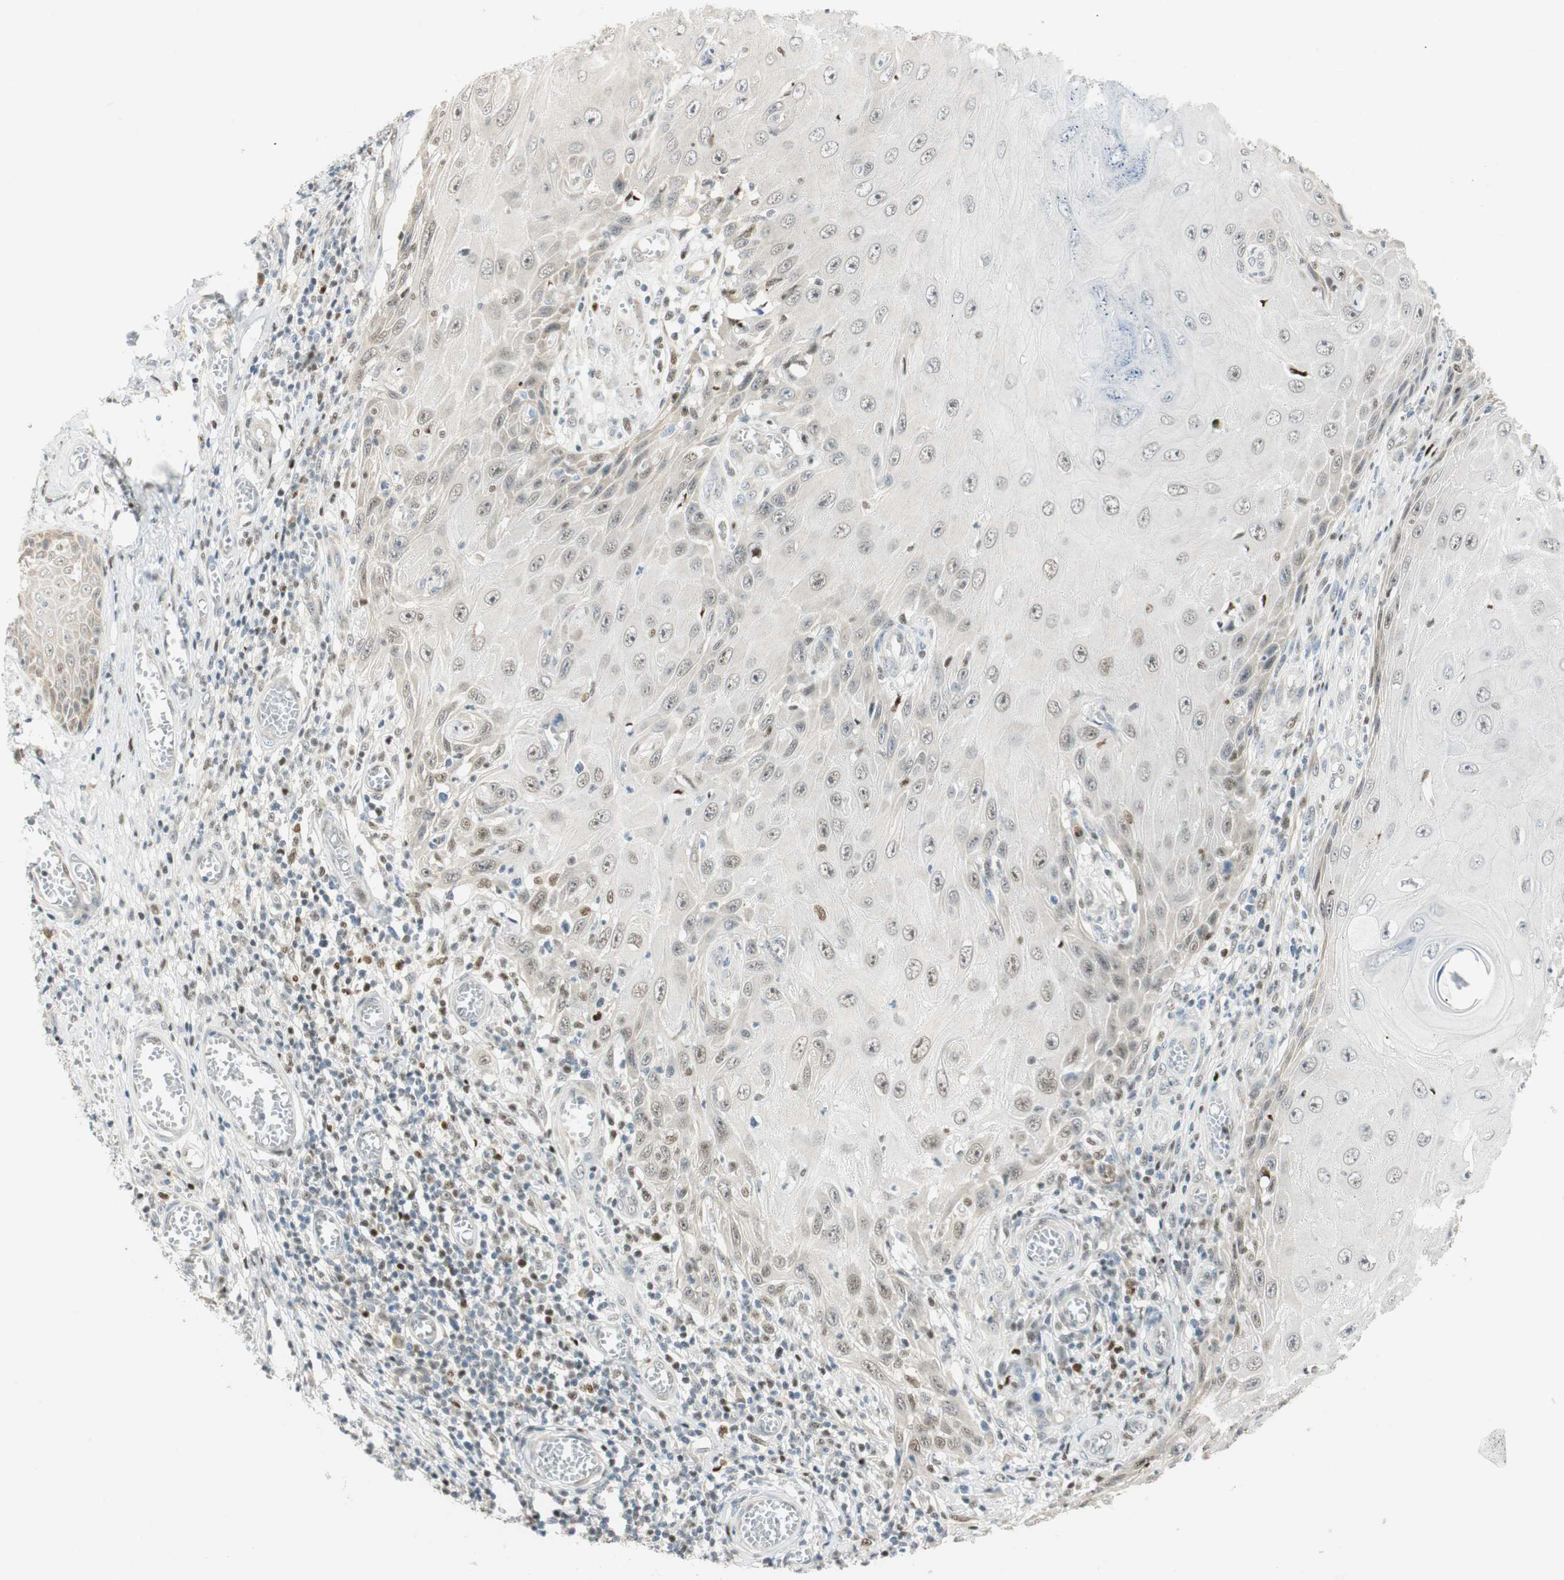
{"staining": {"intensity": "weak", "quantity": "<25%", "location": "nuclear"}, "tissue": "skin cancer", "cell_type": "Tumor cells", "image_type": "cancer", "snomed": [{"axis": "morphology", "description": "Squamous cell carcinoma, NOS"}, {"axis": "topography", "description": "Skin"}], "caption": "This is a image of immunohistochemistry staining of squamous cell carcinoma (skin), which shows no expression in tumor cells.", "gene": "MSX2", "patient": {"sex": "female", "age": 73}}